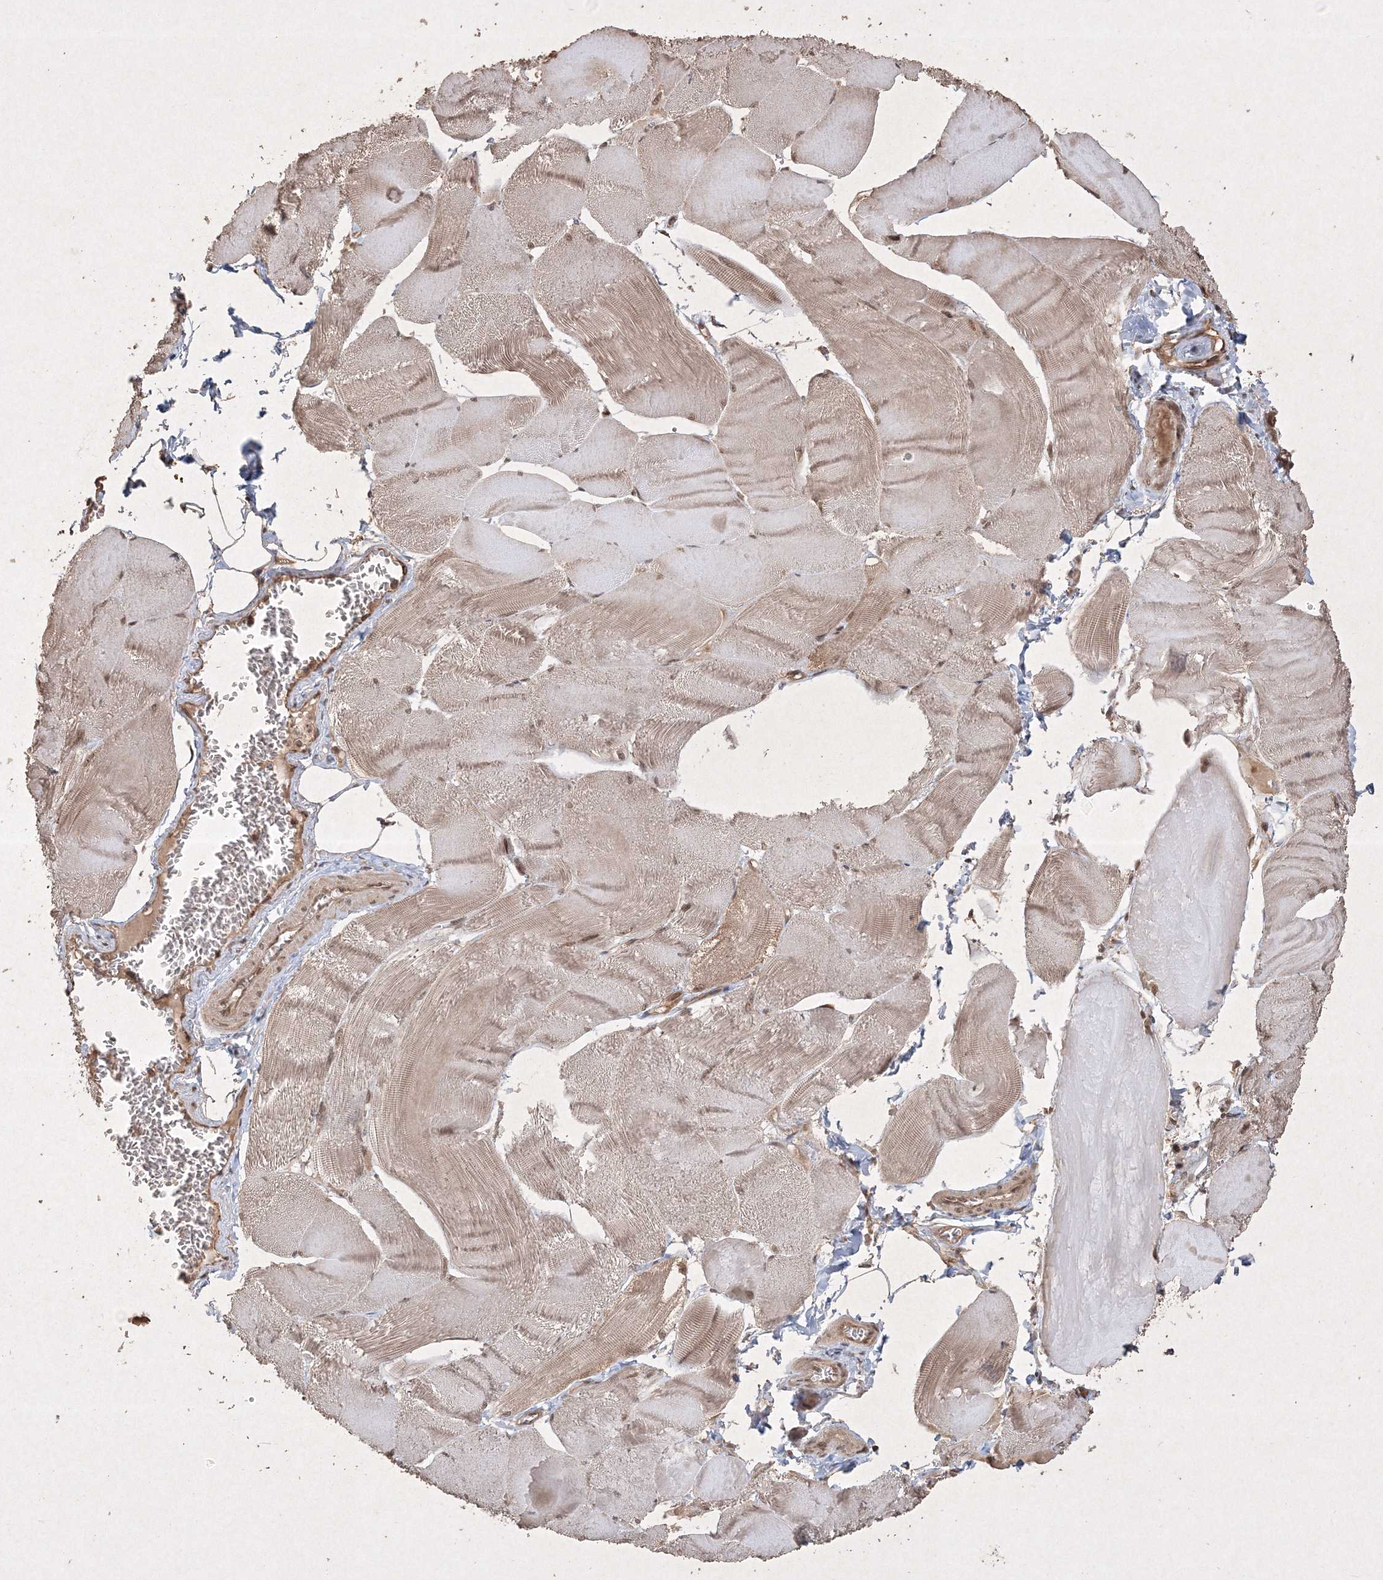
{"staining": {"intensity": "weak", "quantity": ">75%", "location": "cytoplasmic/membranous,nuclear"}, "tissue": "skeletal muscle", "cell_type": "Myocytes", "image_type": "normal", "snomed": [{"axis": "morphology", "description": "Normal tissue, NOS"}, {"axis": "morphology", "description": "Basal cell carcinoma"}, {"axis": "topography", "description": "Skeletal muscle"}], "caption": "Unremarkable skeletal muscle displays weak cytoplasmic/membranous,nuclear expression in about >75% of myocytes.", "gene": "PELI3", "patient": {"sex": "female", "age": 64}}